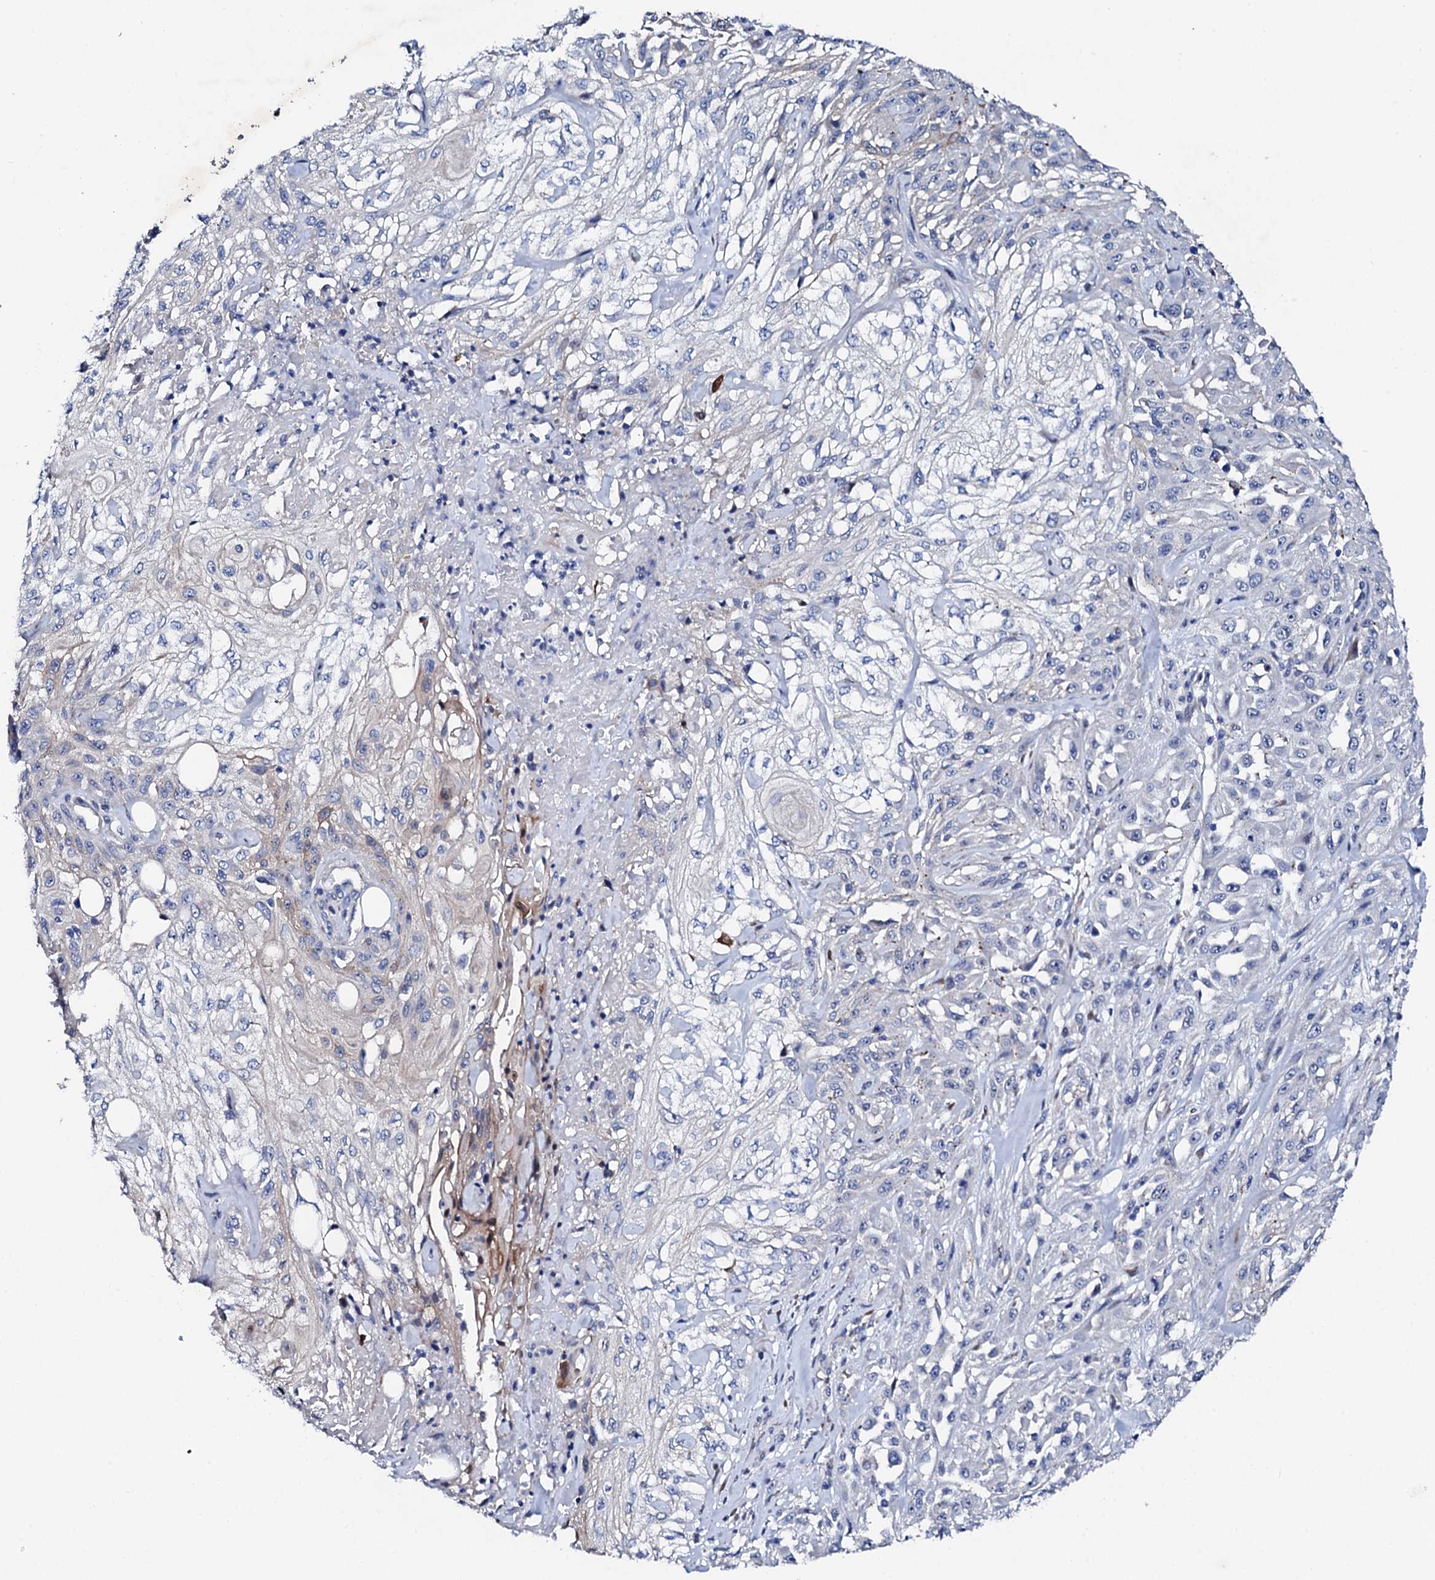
{"staining": {"intensity": "negative", "quantity": "none", "location": "none"}, "tissue": "skin cancer", "cell_type": "Tumor cells", "image_type": "cancer", "snomed": [{"axis": "morphology", "description": "Squamous cell carcinoma, NOS"}, {"axis": "morphology", "description": "Squamous cell carcinoma, metastatic, NOS"}, {"axis": "topography", "description": "Skin"}, {"axis": "topography", "description": "Lymph node"}], "caption": "High magnification brightfield microscopy of skin cancer stained with DAB (3,3'-diaminobenzidine) (brown) and counterstained with hematoxylin (blue): tumor cells show no significant positivity.", "gene": "TRDN", "patient": {"sex": "male", "age": 75}}